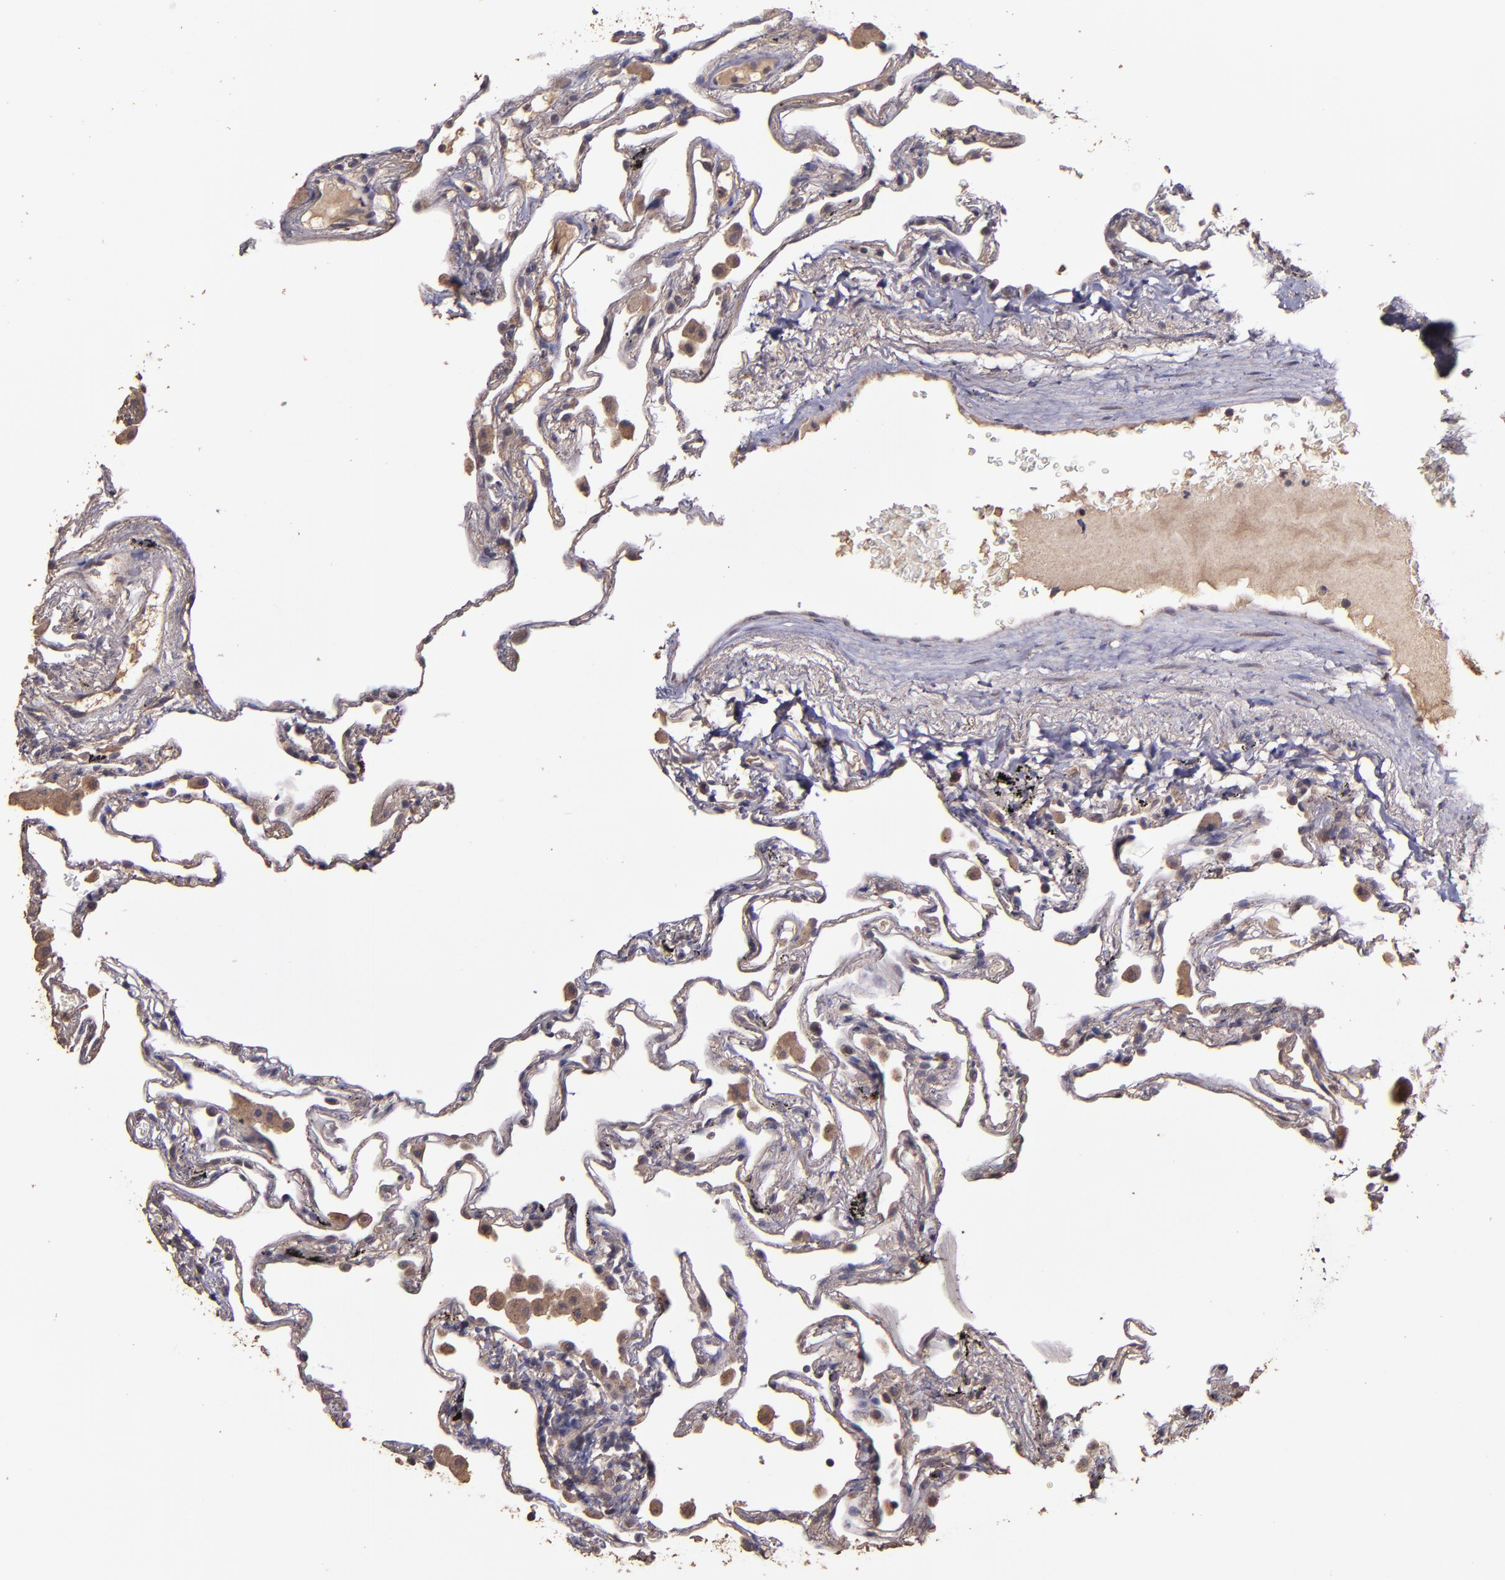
{"staining": {"intensity": "weak", "quantity": "<25%", "location": "cytoplasmic/membranous"}, "tissue": "lung", "cell_type": "Alveolar cells", "image_type": "normal", "snomed": [{"axis": "morphology", "description": "Normal tissue, NOS"}, {"axis": "morphology", "description": "Inflammation, NOS"}, {"axis": "topography", "description": "Lung"}], "caption": "Photomicrograph shows no significant protein staining in alveolar cells of benign lung. (Immunohistochemistry, brightfield microscopy, high magnification).", "gene": "HECTD1", "patient": {"sex": "male", "age": 69}}